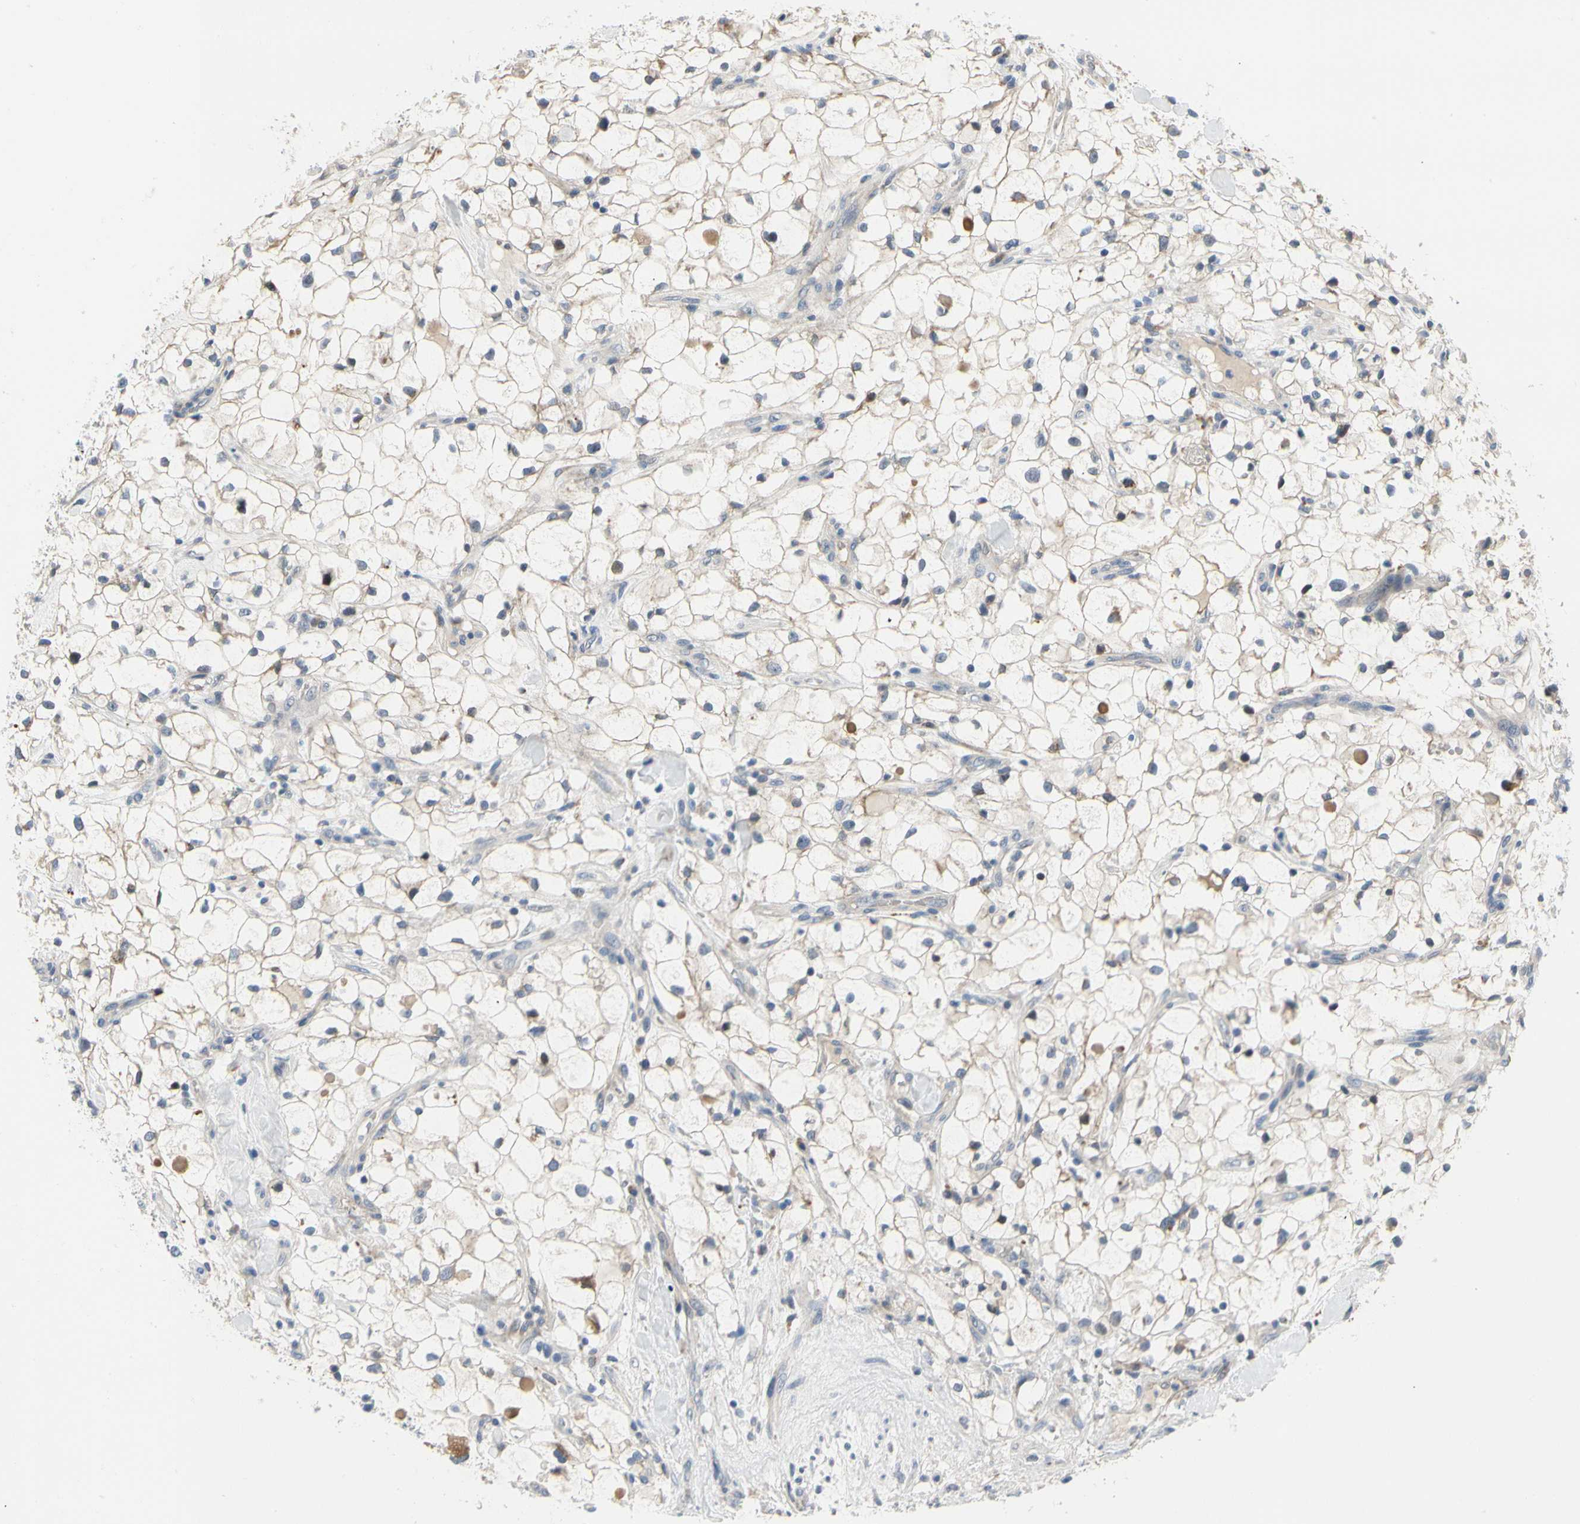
{"staining": {"intensity": "negative", "quantity": "none", "location": "none"}, "tissue": "renal cancer", "cell_type": "Tumor cells", "image_type": "cancer", "snomed": [{"axis": "morphology", "description": "Adenocarcinoma, NOS"}, {"axis": "topography", "description": "Kidney"}], "caption": "Renal cancer (adenocarcinoma) stained for a protein using immunohistochemistry exhibits no expression tumor cells.", "gene": "NFASC", "patient": {"sex": "female", "age": 60}}